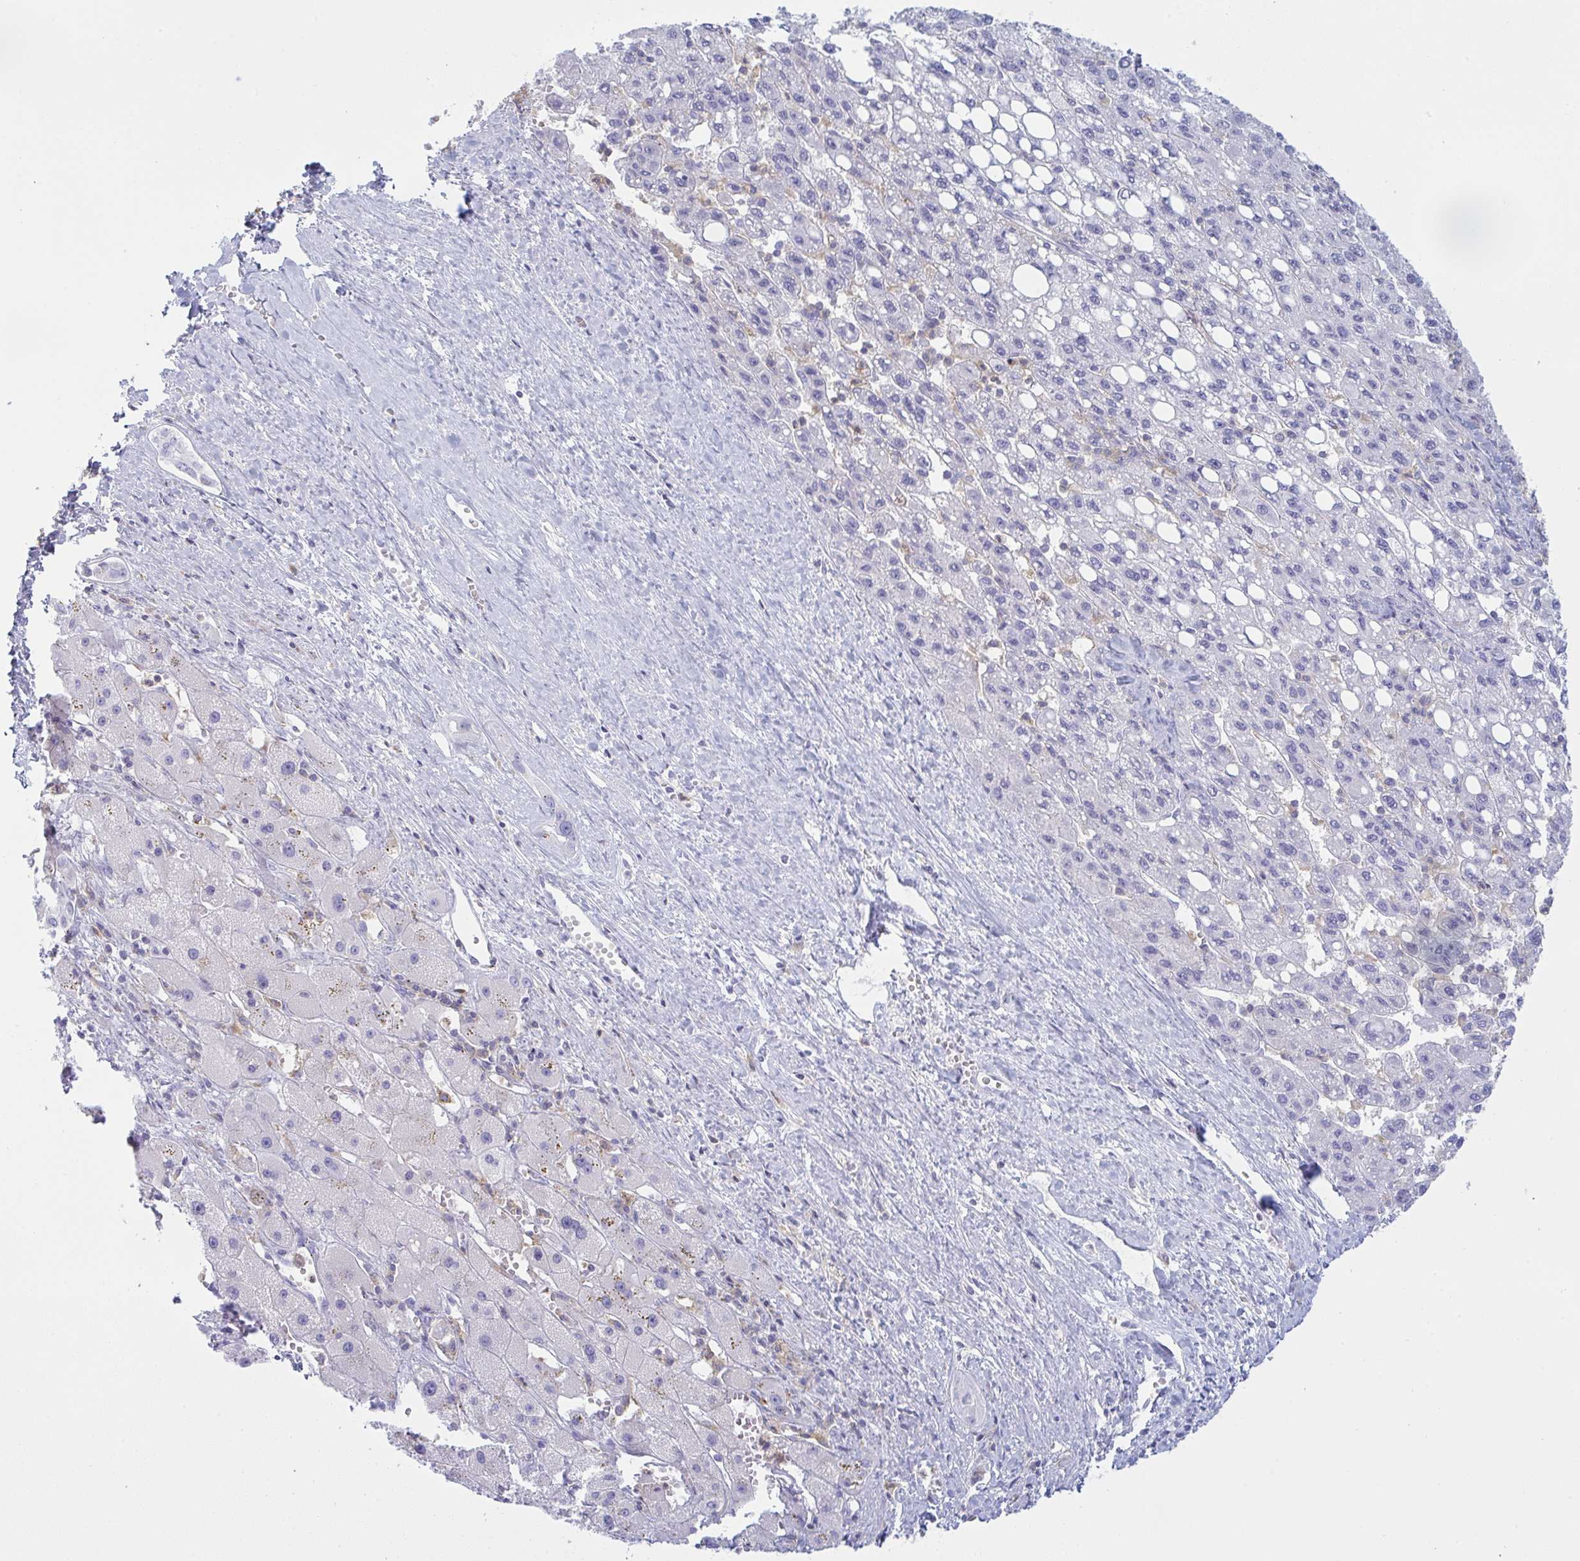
{"staining": {"intensity": "negative", "quantity": "none", "location": "none"}, "tissue": "liver cancer", "cell_type": "Tumor cells", "image_type": "cancer", "snomed": [{"axis": "morphology", "description": "Carcinoma, Hepatocellular, NOS"}, {"axis": "topography", "description": "Liver"}], "caption": "A histopathology image of human liver hepatocellular carcinoma is negative for staining in tumor cells. (Stains: DAB immunohistochemistry with hematoxylin counter stain, Microscopy: brightfield microscopy at high magnification).", "gene": "MYO1F", "patient": {"sex": "female", "age": 82}}